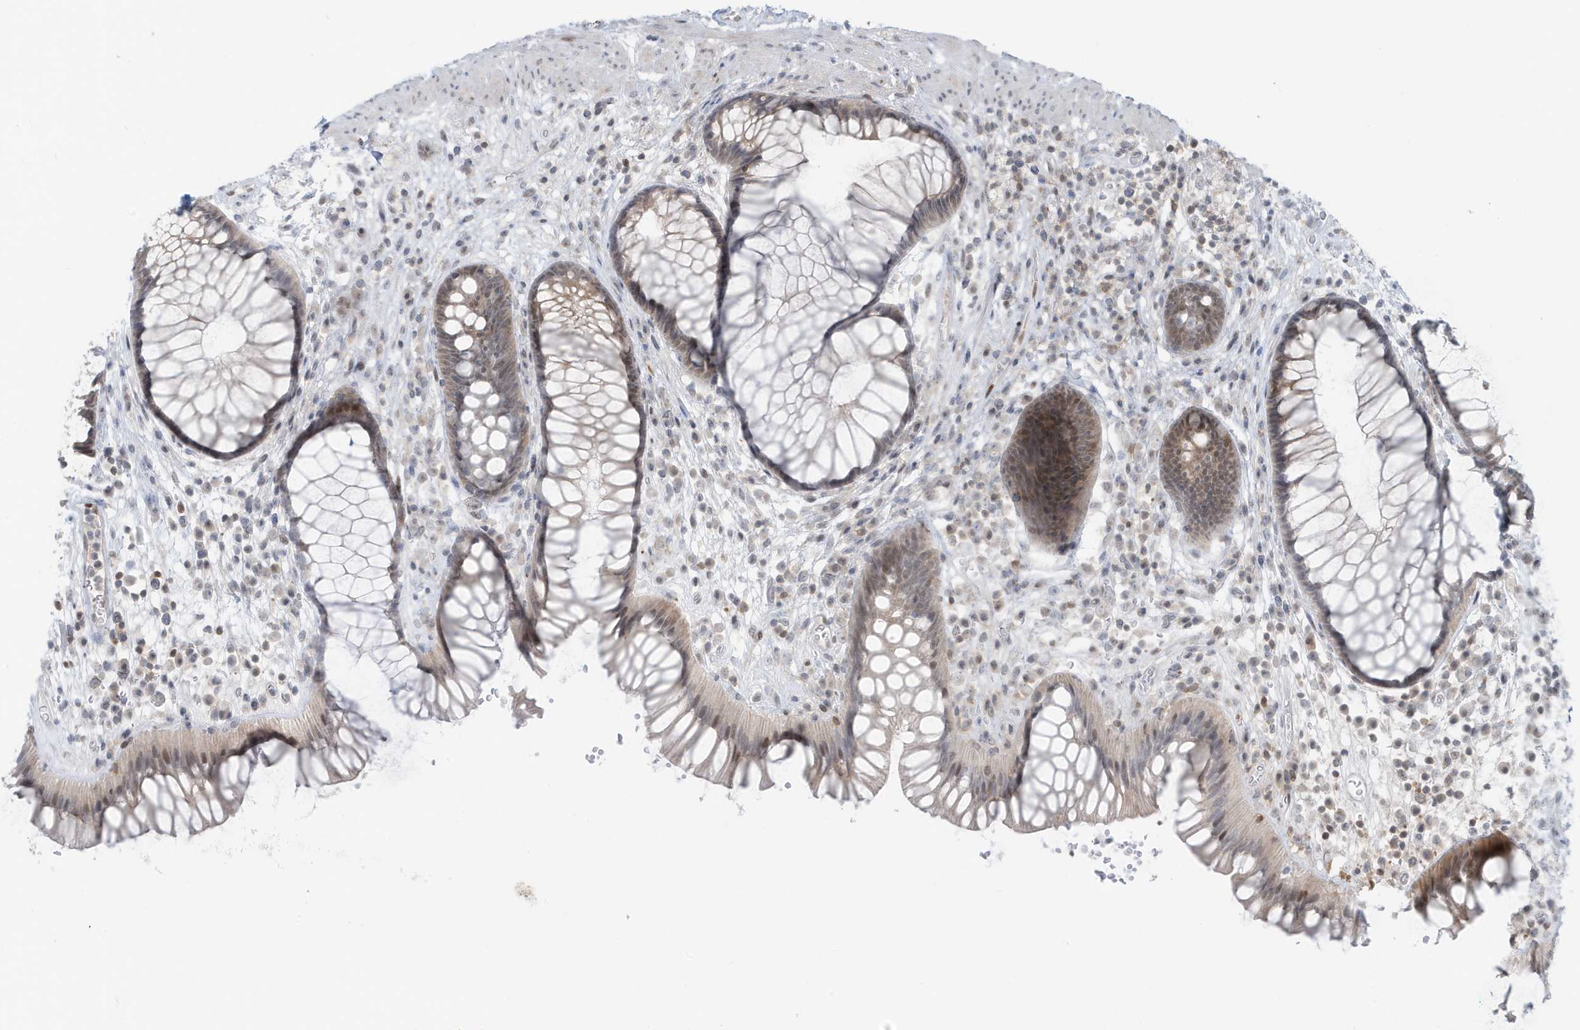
{"staining": {"intensity": "weak", "quantity": "25%-75%", "location": "cytoplasmic/membranous"}, "tissue": "rectum", "cell_type": "Glandular cells", "image_type": "normal", "snomed": [{"axis": "morphology", "description": "Normal tissue, NOS"}, {"axis": "topography", "description": "Rectum"}], "caption": "IHC of unremarkable rectum reveals low levels of weak cytoplasmic/membranous expression in approximately 25%-75% of glandular cells.", "gene": "OGA", "patient": {"sex": "male", "age": 51}}